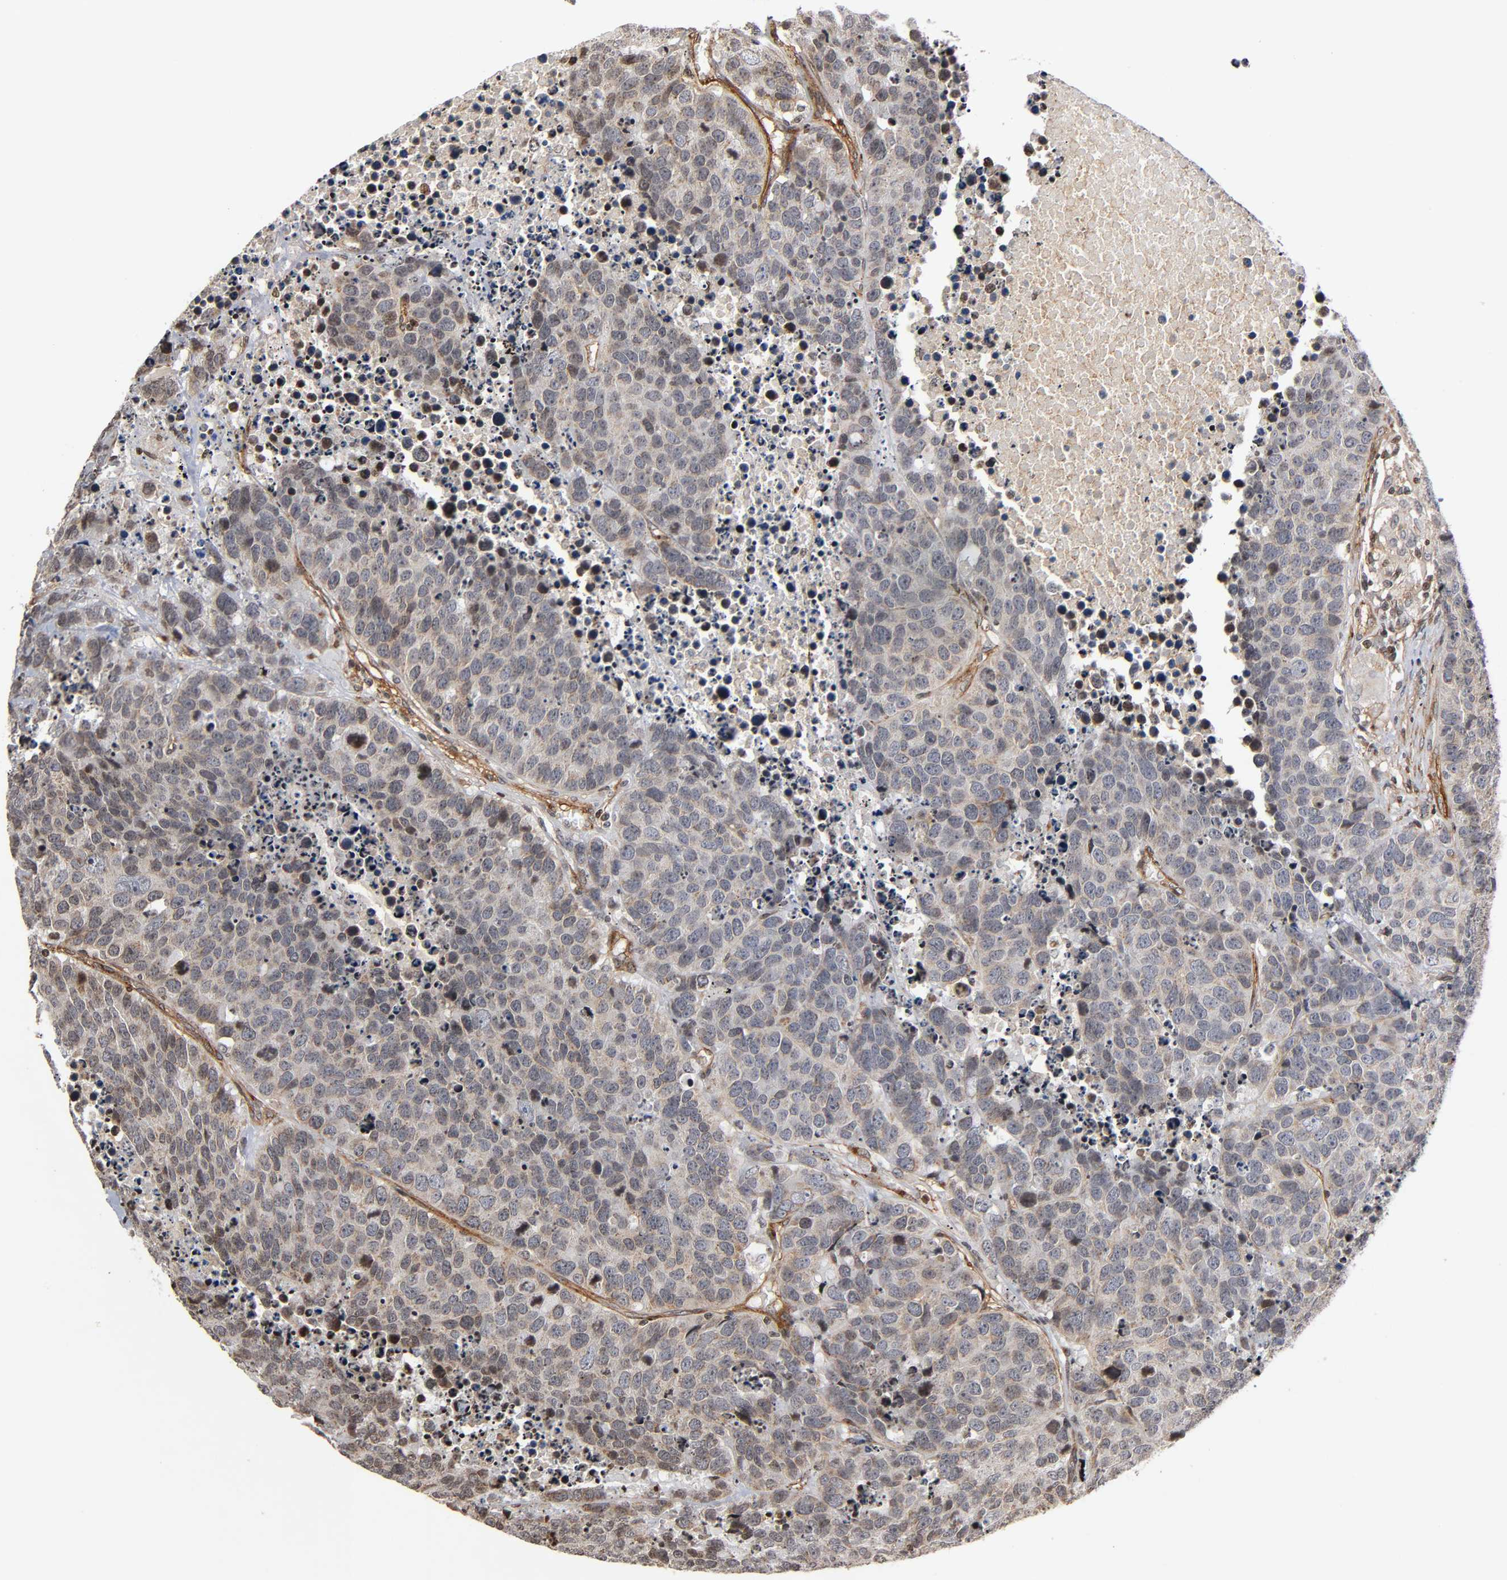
{"staining": {"intensity": "weak", "quantity": ">75%", "location": "cytoplasmic/membranous"}, "tissue": "carcinoid", "cell_type": "Tumor cells", "image_type": "cancer", "snomed": [{"axis": "morphology", "description": "Carcinoid, malignant, NOS"}, {"axis": "topography", "description": "Lung"}], "caption": "Weak cytoplasmic/membranous staining is seen in about >75% of tumor cells in carcinoid.", "gene": "ITGAV", "patient": {"sex": "male", "age": 60}}